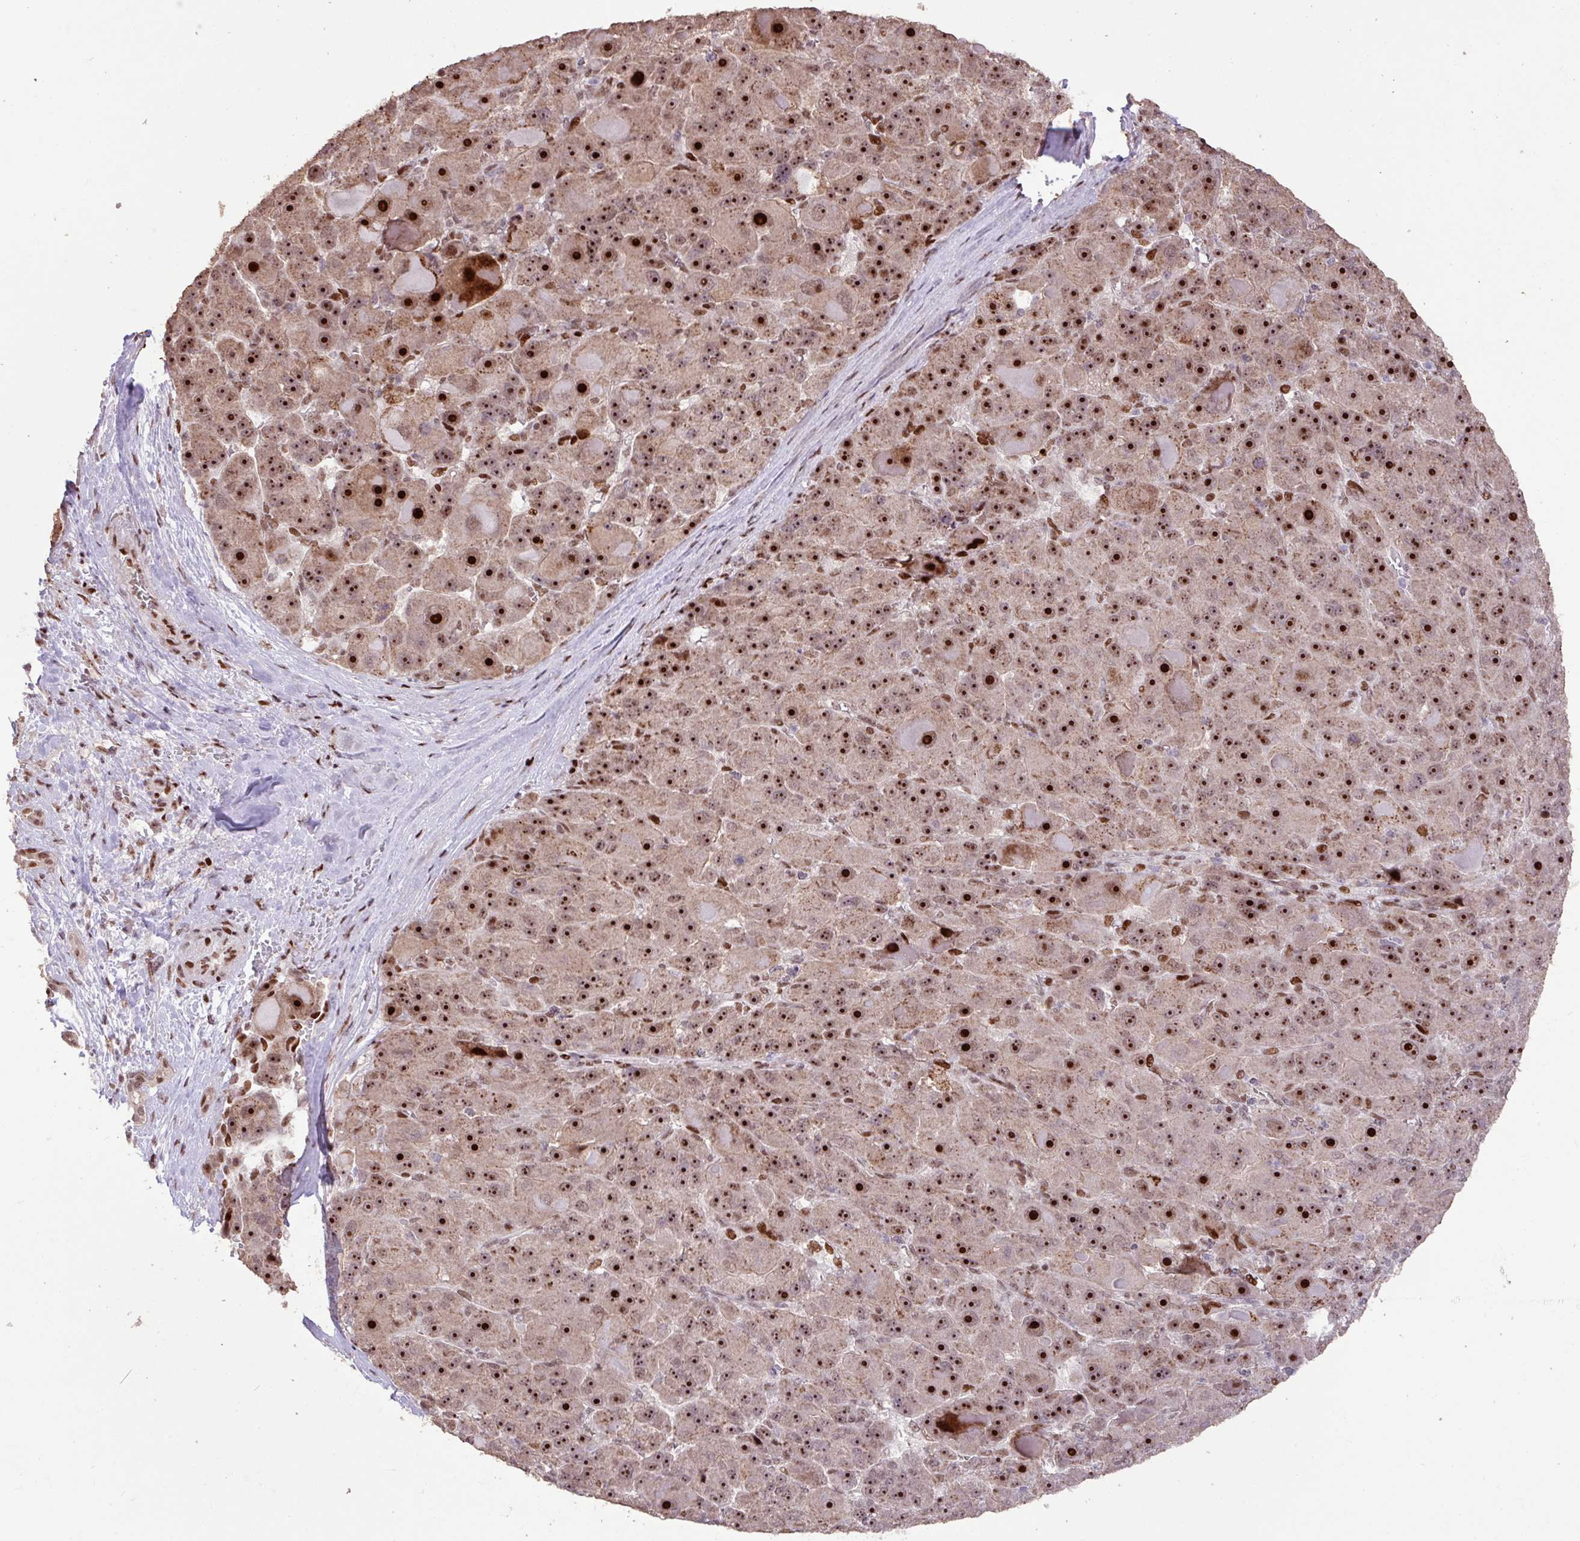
{"staining": {"intensity": "strong", "quantity": ">75%", "location": "nuclear"}, "tissue": "liver cancer", "cell_type": "Tumor cells", "image_type": "cancer", "snomed": [{"axis": "morphology", "description": "Carcinoma, Hepatocellular, NOS"}, {"axis": "topography", "description": "Liver"}], "caption": "Liver cancer was stained to show a protein in brown. There is high levels of strong nuclear staining in approximately >75% of tumor cells.", "gene": "ZNF709", "patient": {"sex": "male", "age": 76}}